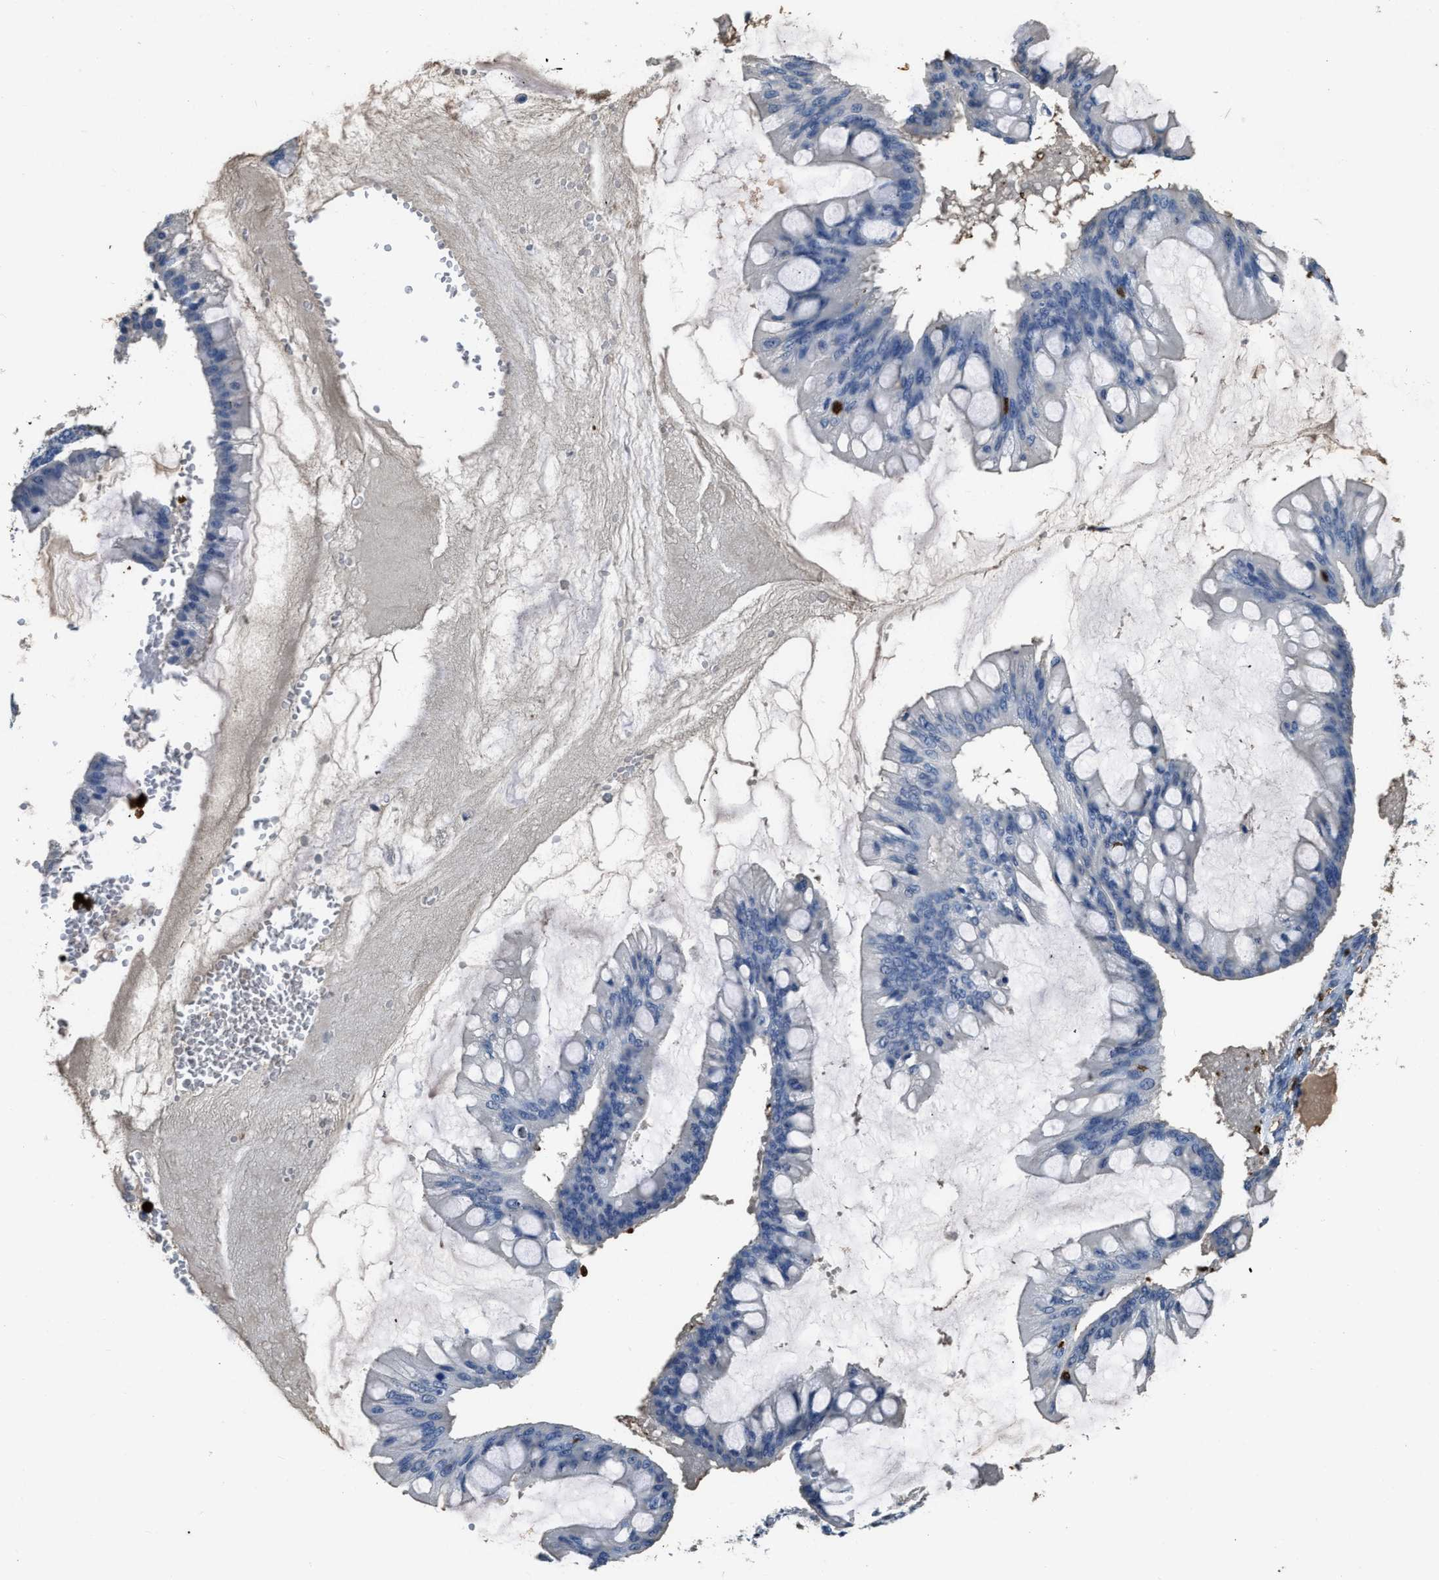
{"staining": {"intensity": "negative", "quantity": "none", "location": "none"}, "tissue": "ovarian cancer", "cell_type": "Tumor cells", "image_type": "cancer", "snomed": [{"axis": "morphology", "description": "Cystadenocarcinoma, mucinous, NOS"}, {"axis": "topography", "description": "Ovary"}], "caption": "DAB immunohistochemical staining of ovarian cancer displays no significant positivity in tumor cells.", "gene": "ARHGDIB", "patient": {"sex": "female", "age": 73}}